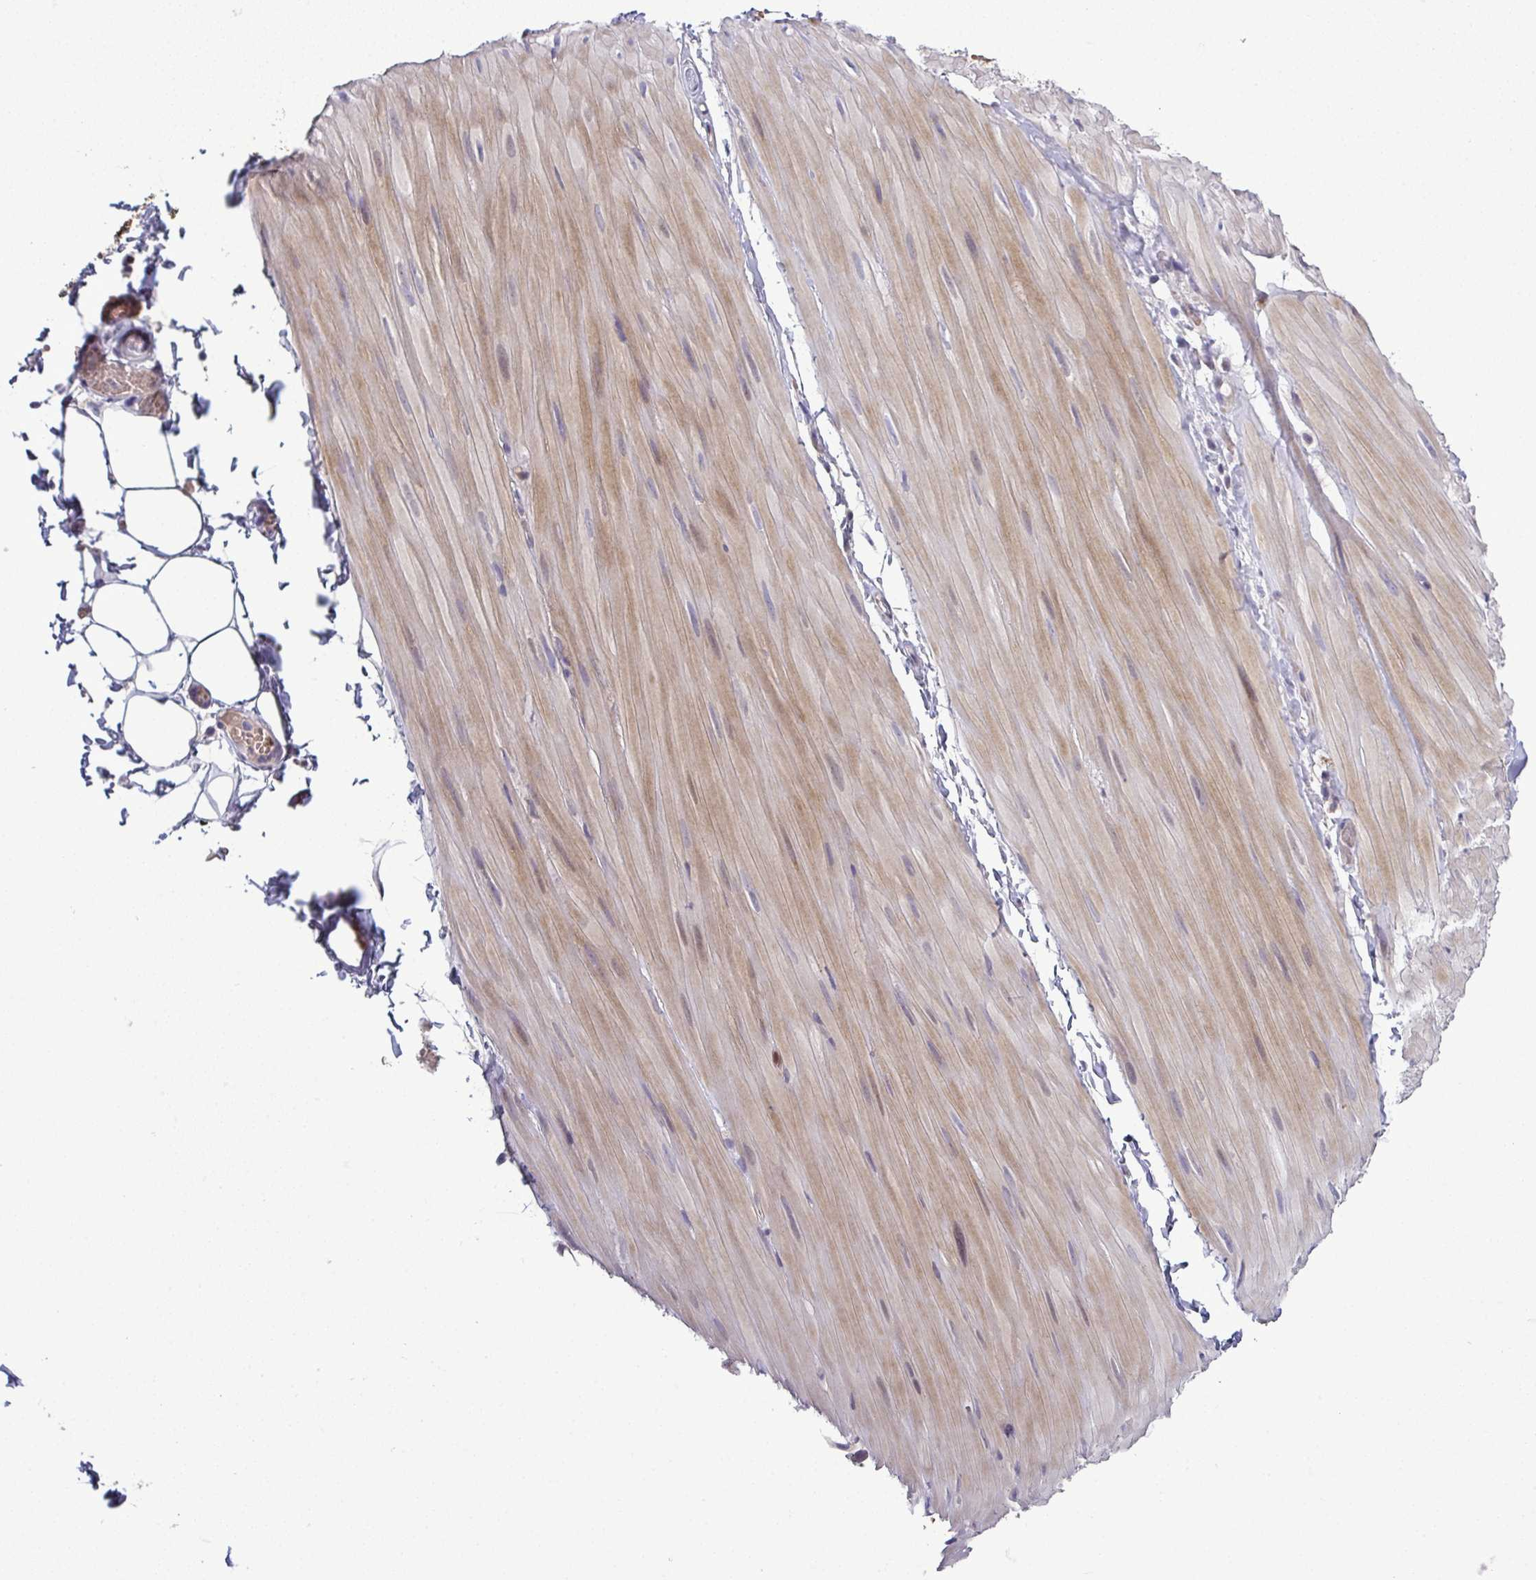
{"staining": {"intensity": "negative", "quantity": "none", "location": "none"}, "tissue": "adipose tissue", "cell_type": "Adipocytes", "image_type": "normal", "snomed": [{"axis": "morphology", "description": "Normal tissue, NOS"}, {"axis": "topography", "description": "Smooth muscle"}, {"axis": "topography", "description": "Peripheral nerve tissue"}], "caption": "Immunohistochemical staining of normal human adipose tissue shows no significant staining in adipocytes.", "gene": "ODF1", "patient": {"sex": "male", "age": 58}}